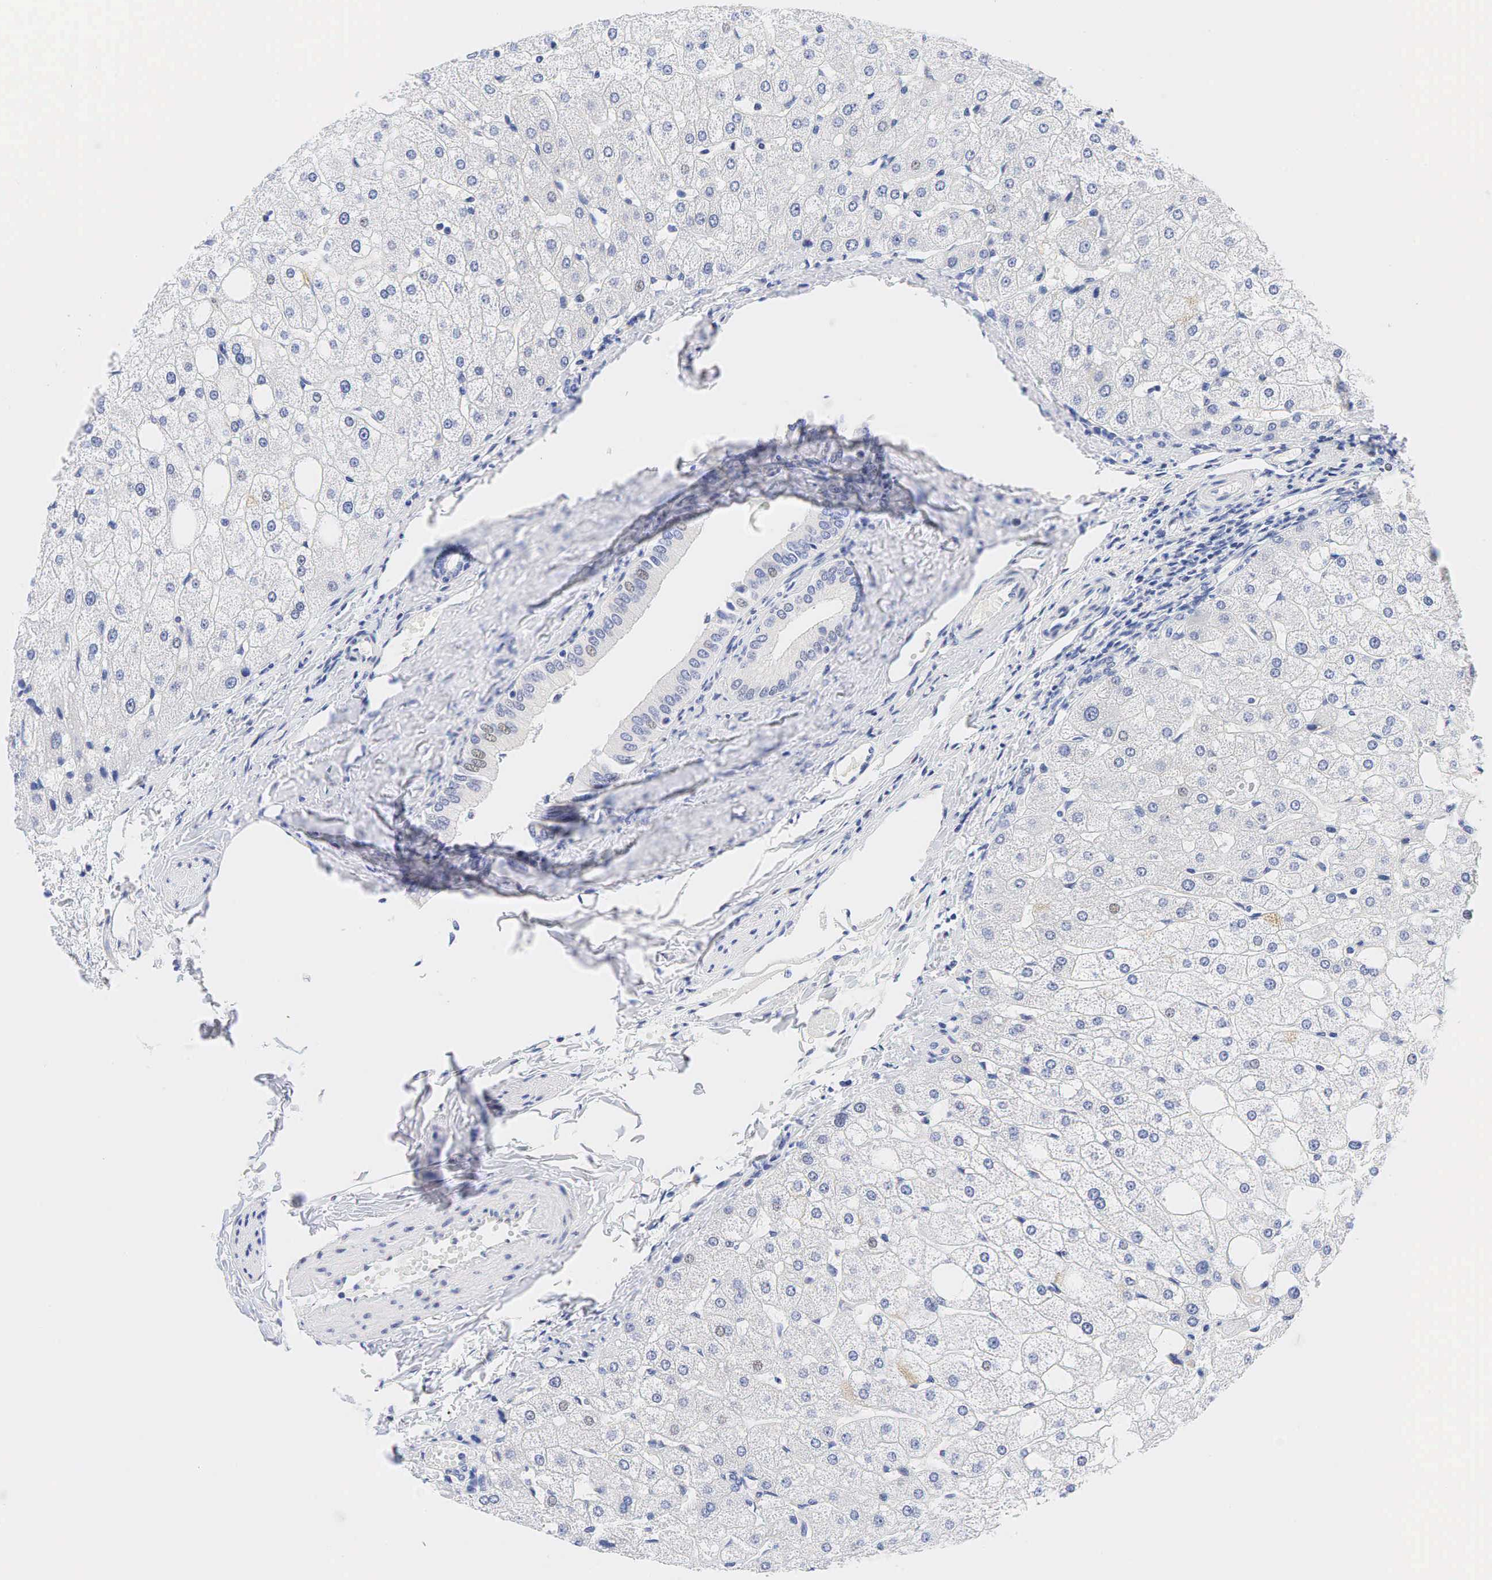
{"staining": {"intensity": "negative", "quantity": "none", "location": "none"}, "tissue": "liver", "cell_type": "Cholangiocytes", "image_type": "normal", "snomed": [{"axis": "morphology", "description": "Normal tissue, NOS"}, {"axis": "topography", "description": "Liver"}], "caption": "This image is of normal liver stained with IHC to label a protein in brown with the nuclei are counter-stained blue. There is no expression in cholangiocytes.", "gene": "AR", "patient": {"sex": "male", "age": 35}}